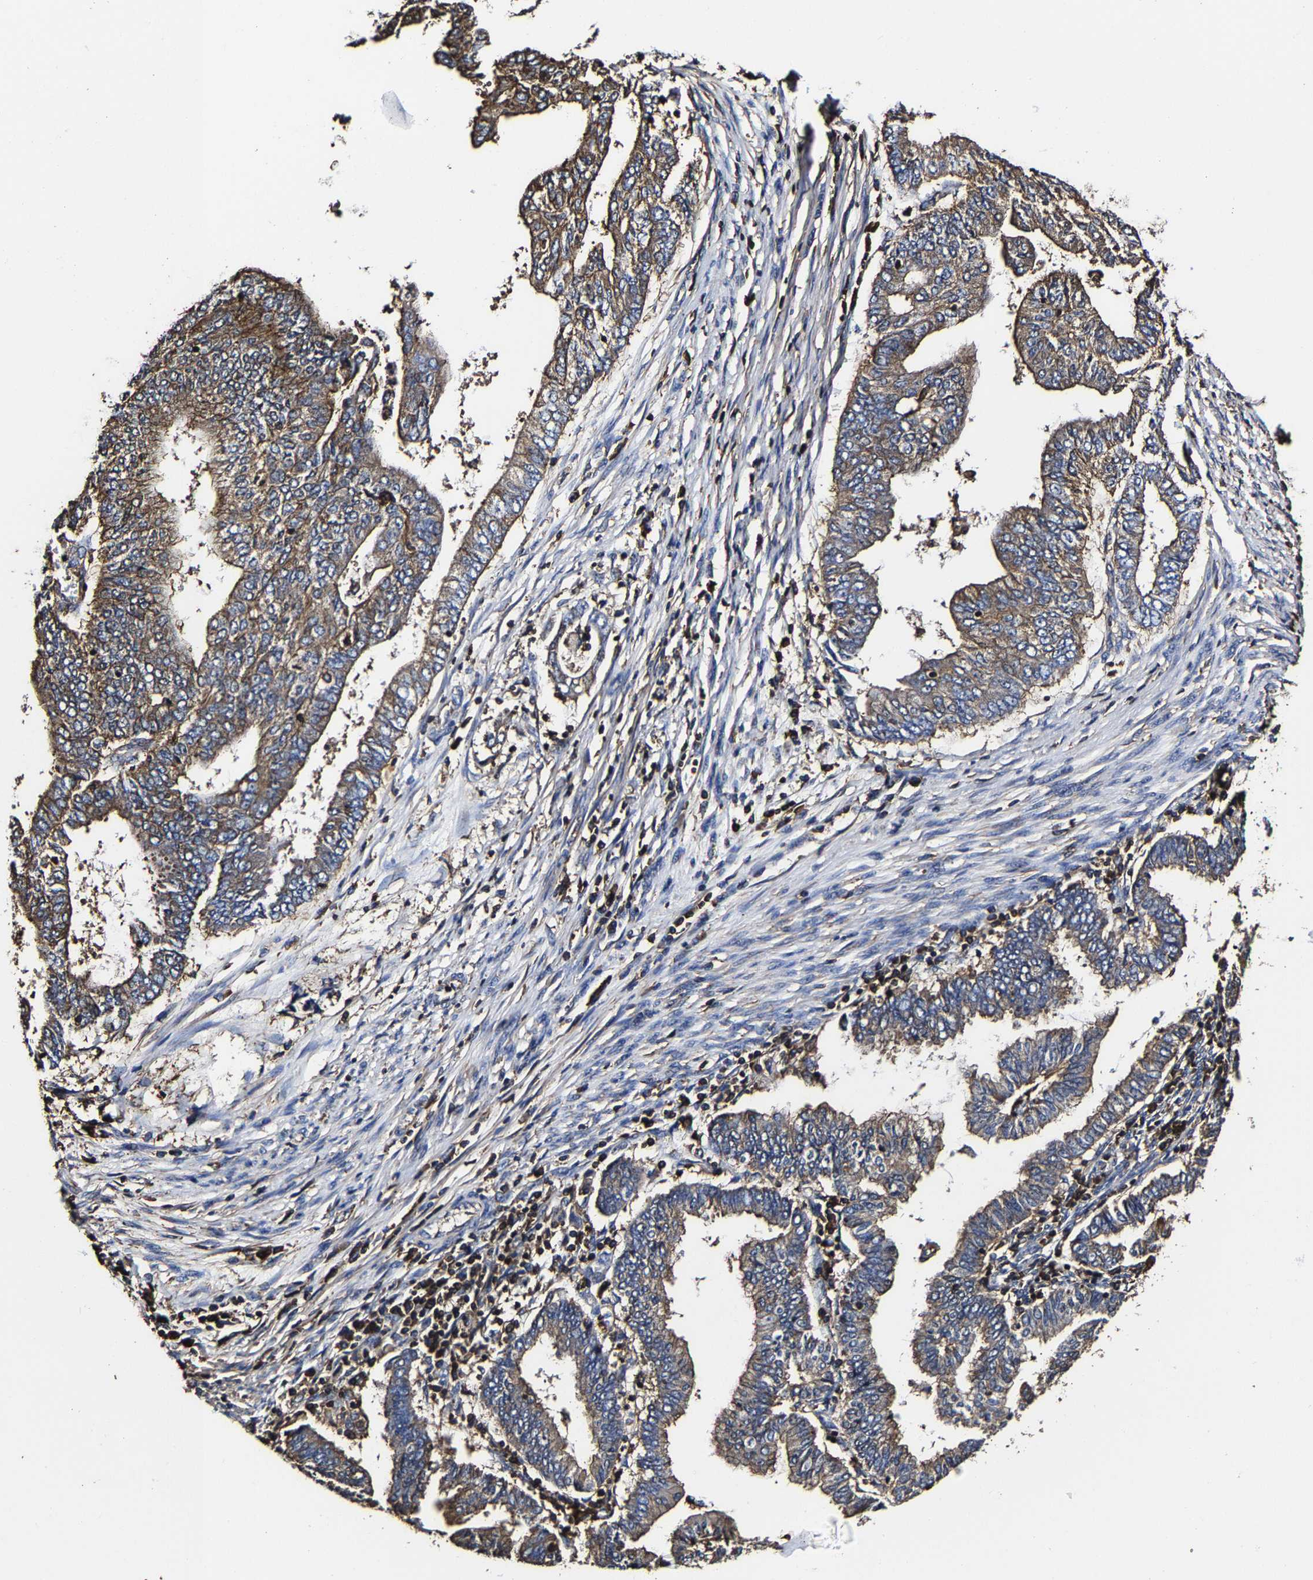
{"staining": {"intensity": "moderate", "quantity": "<25%", "location": "cytoplasmic/membranous"}, "tissue": "endometrial cancer", "cell_type": "Tumor cells", "image_type": "cancer", "snomed": [{"axis": "morphology", "description": "Polyp, NOS"}, {"axis": "morphology", "description": "Adenocarcinoma, NOS"}, {"axis": "morphology", "description": "Adenoma, NOS"}, {"axis": "topography", "description": "Endometrium"}], "caption": "Human endometrial cancer stained with a protein marker demonstrates moderate staining in tumor cells.", "gene": "SSH3", "patient": {"sex": "female", "age": 79}}